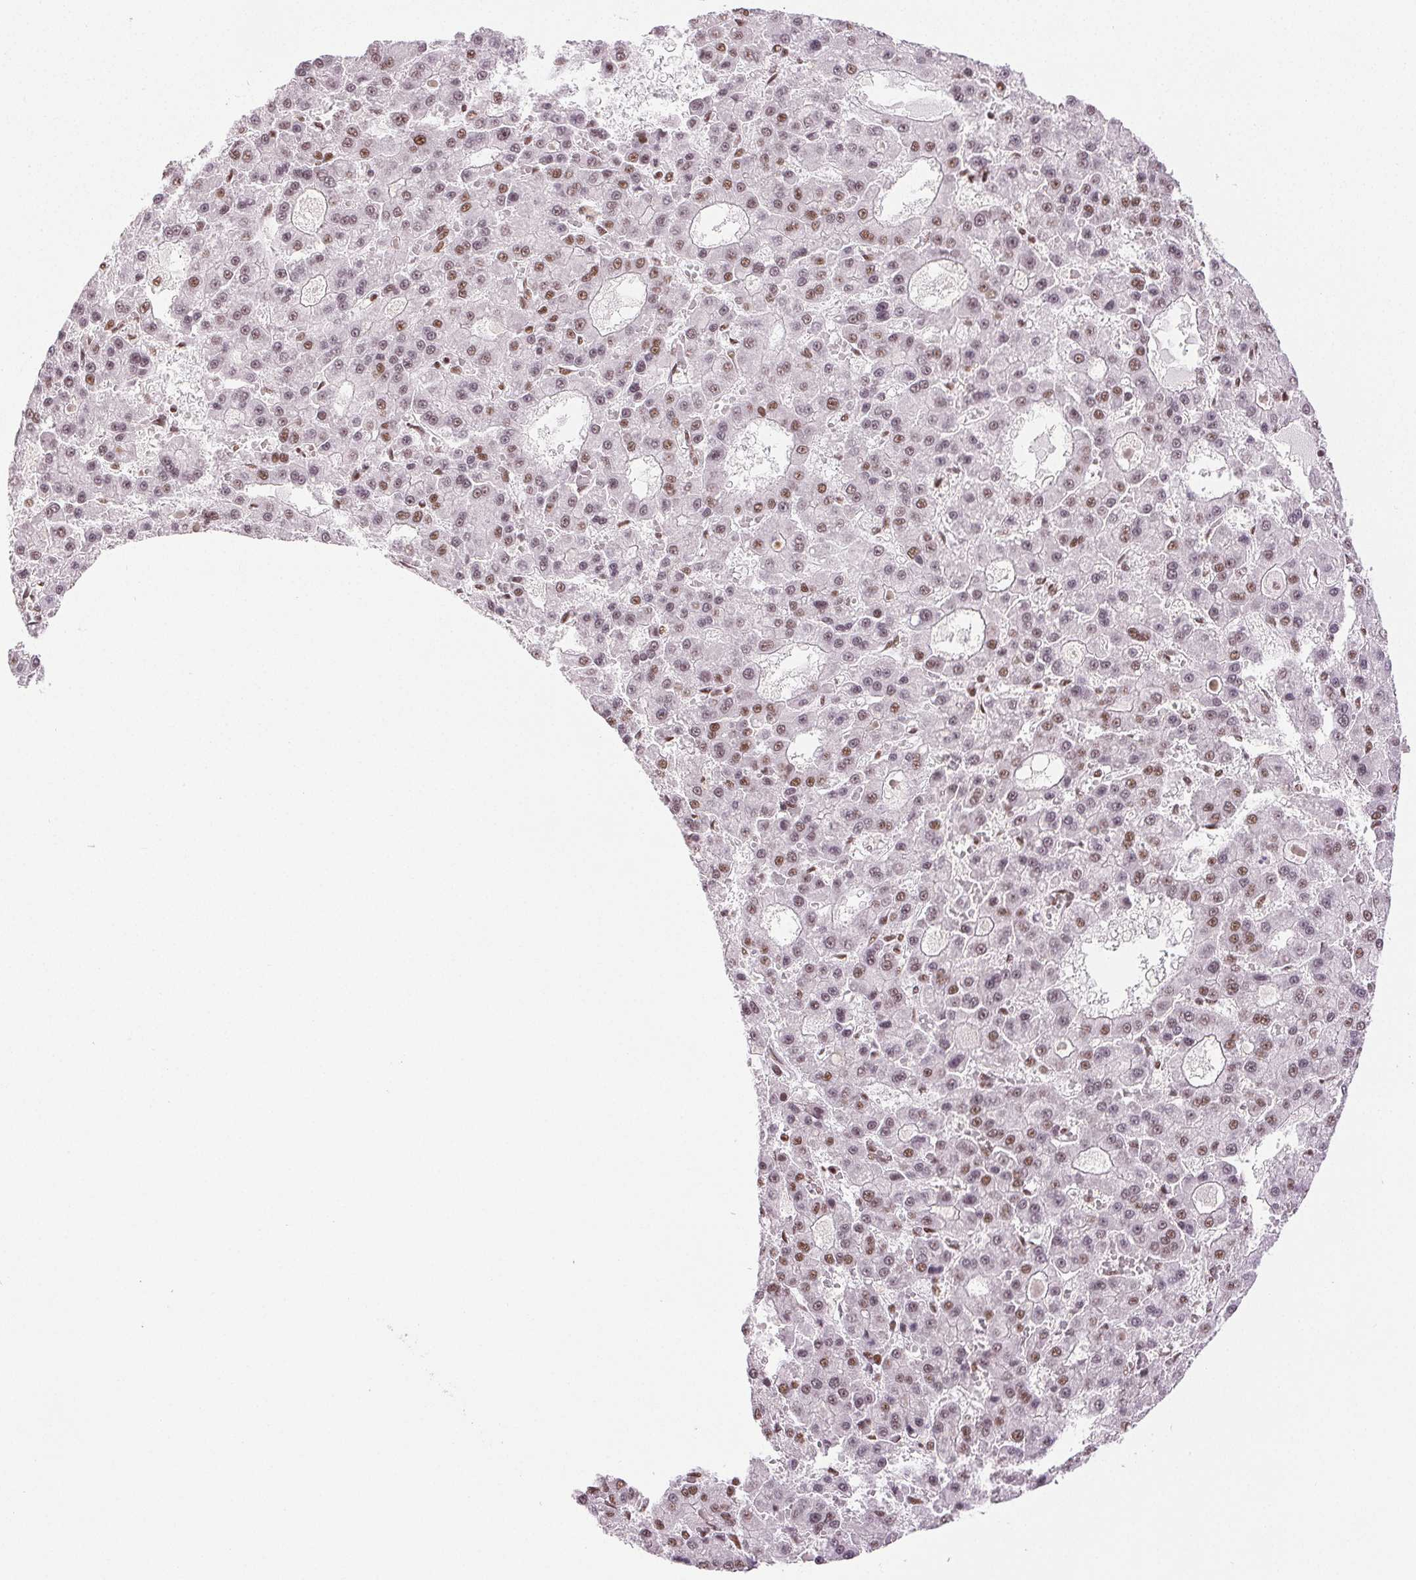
{"staining": {"intensity": "weak", "quantity": "25%-75%", "location": "nuclear"}, "tissue": "liver cancer", "cell_type": "Tumor cells", "image_type": "cancer", "snomed": [{"axis": "morphology", "description": "Carcinoma, Hepatocellular, NOS"}, {"axis": "topography", "description": "Liver"}], "caption": "Weak nuclear protein positivity is identified in about 25%-75% of tumor cells in liver cancer (hepatocellular carcinoma).", "gene": "IK", "patient": {"sex": "male", "age": 70}}